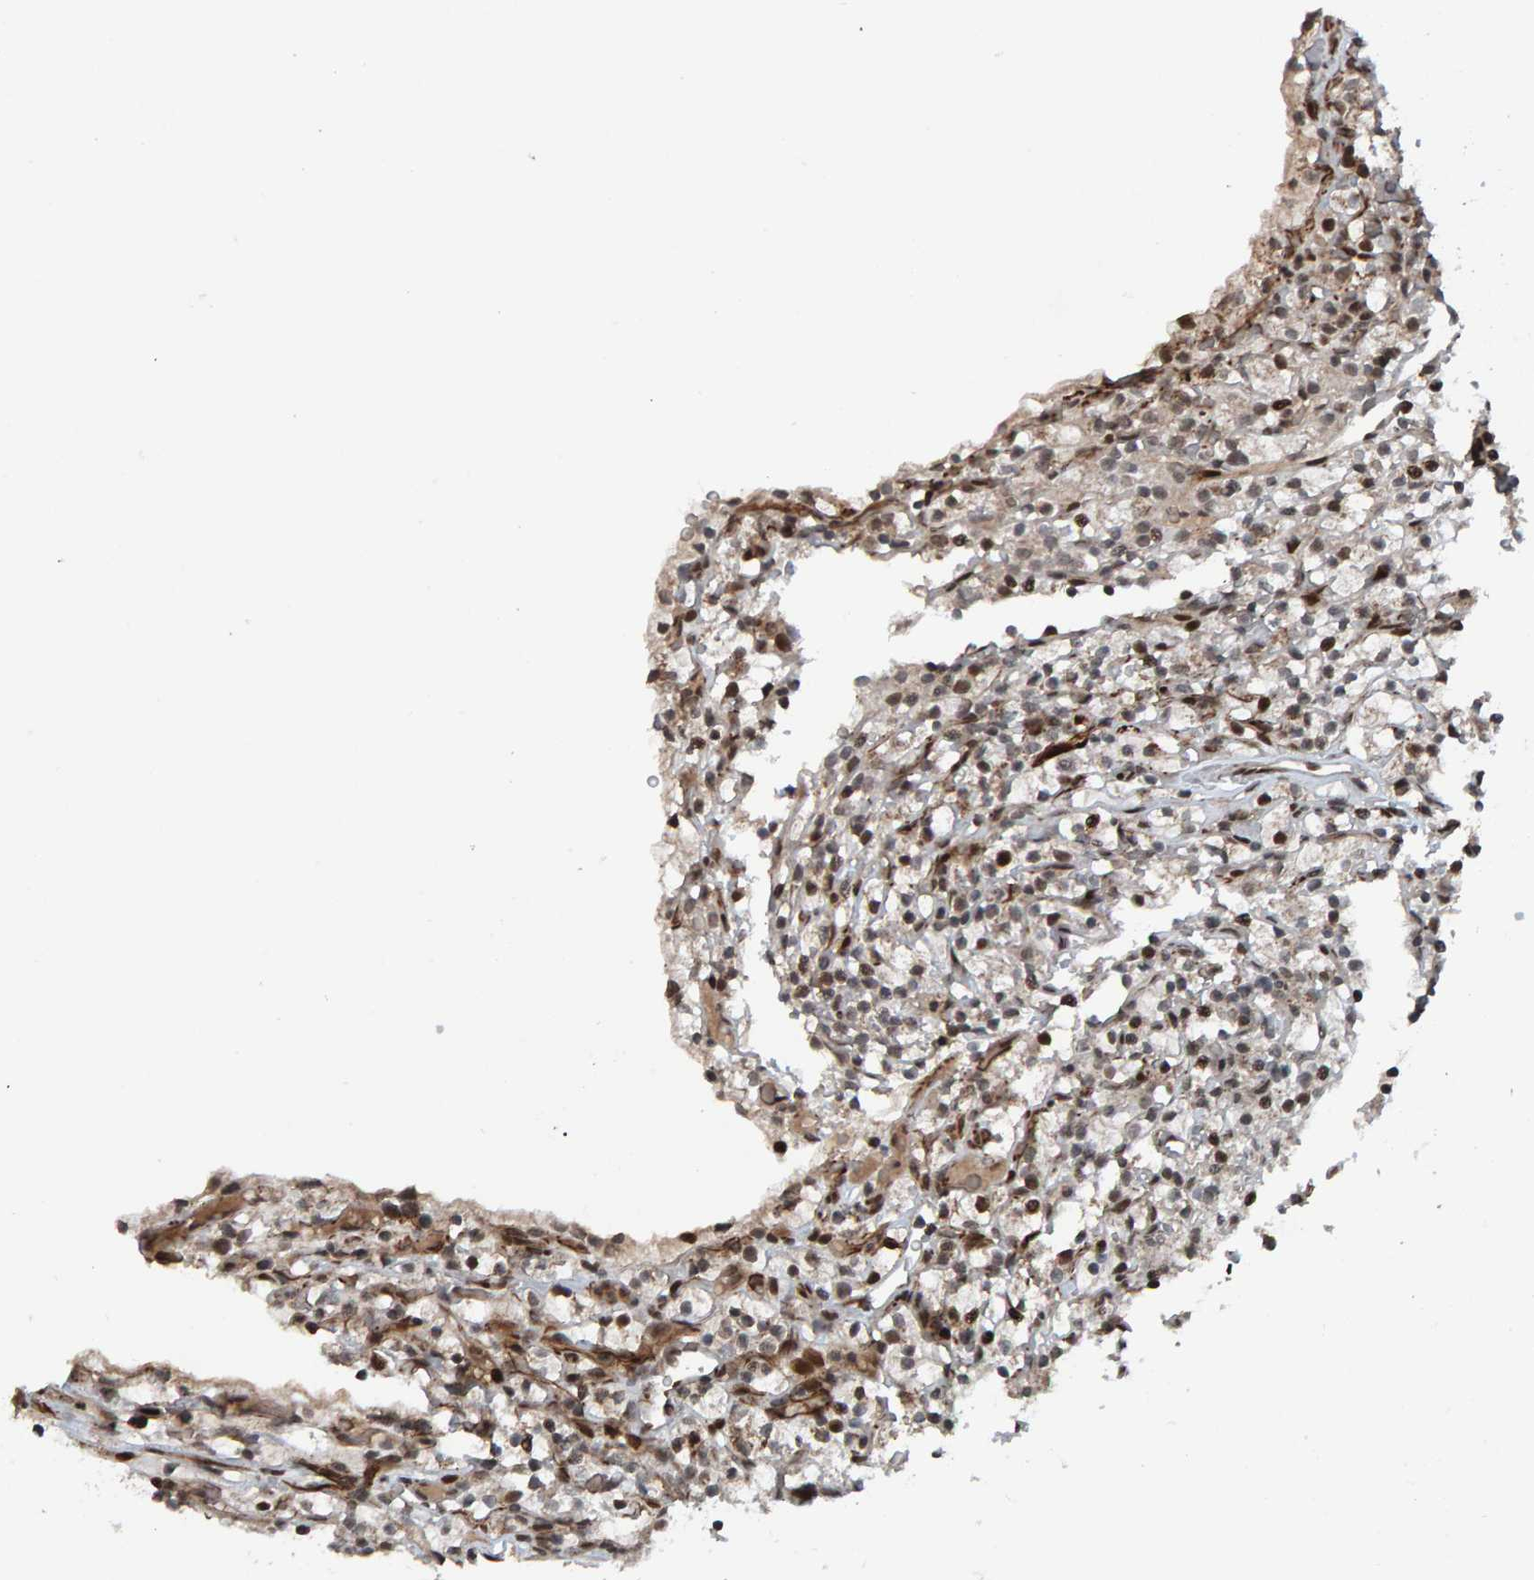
{"staining": {"intensity": "moderate", "quantity": ">75%", "location": "cytoplasmic/membranous,nuclear"}, "tissue": "renal cancer", "cell_type": "Tumor cells", "image_type": "cancer", "snomed": [{"axis": "morphology", "description": "Adenocarcinoma, NOS"}, {"axis": "topography", "description": "Kidney"}], "caption": "Moderate cytoplasmic/membranous and nuclear staining for a protein is identified in approximately >75% of tumor cells of renal cancer using immunohistochemistry.", "gene": "ZNF366", "patient": {"sex": "female", "age": 57}}